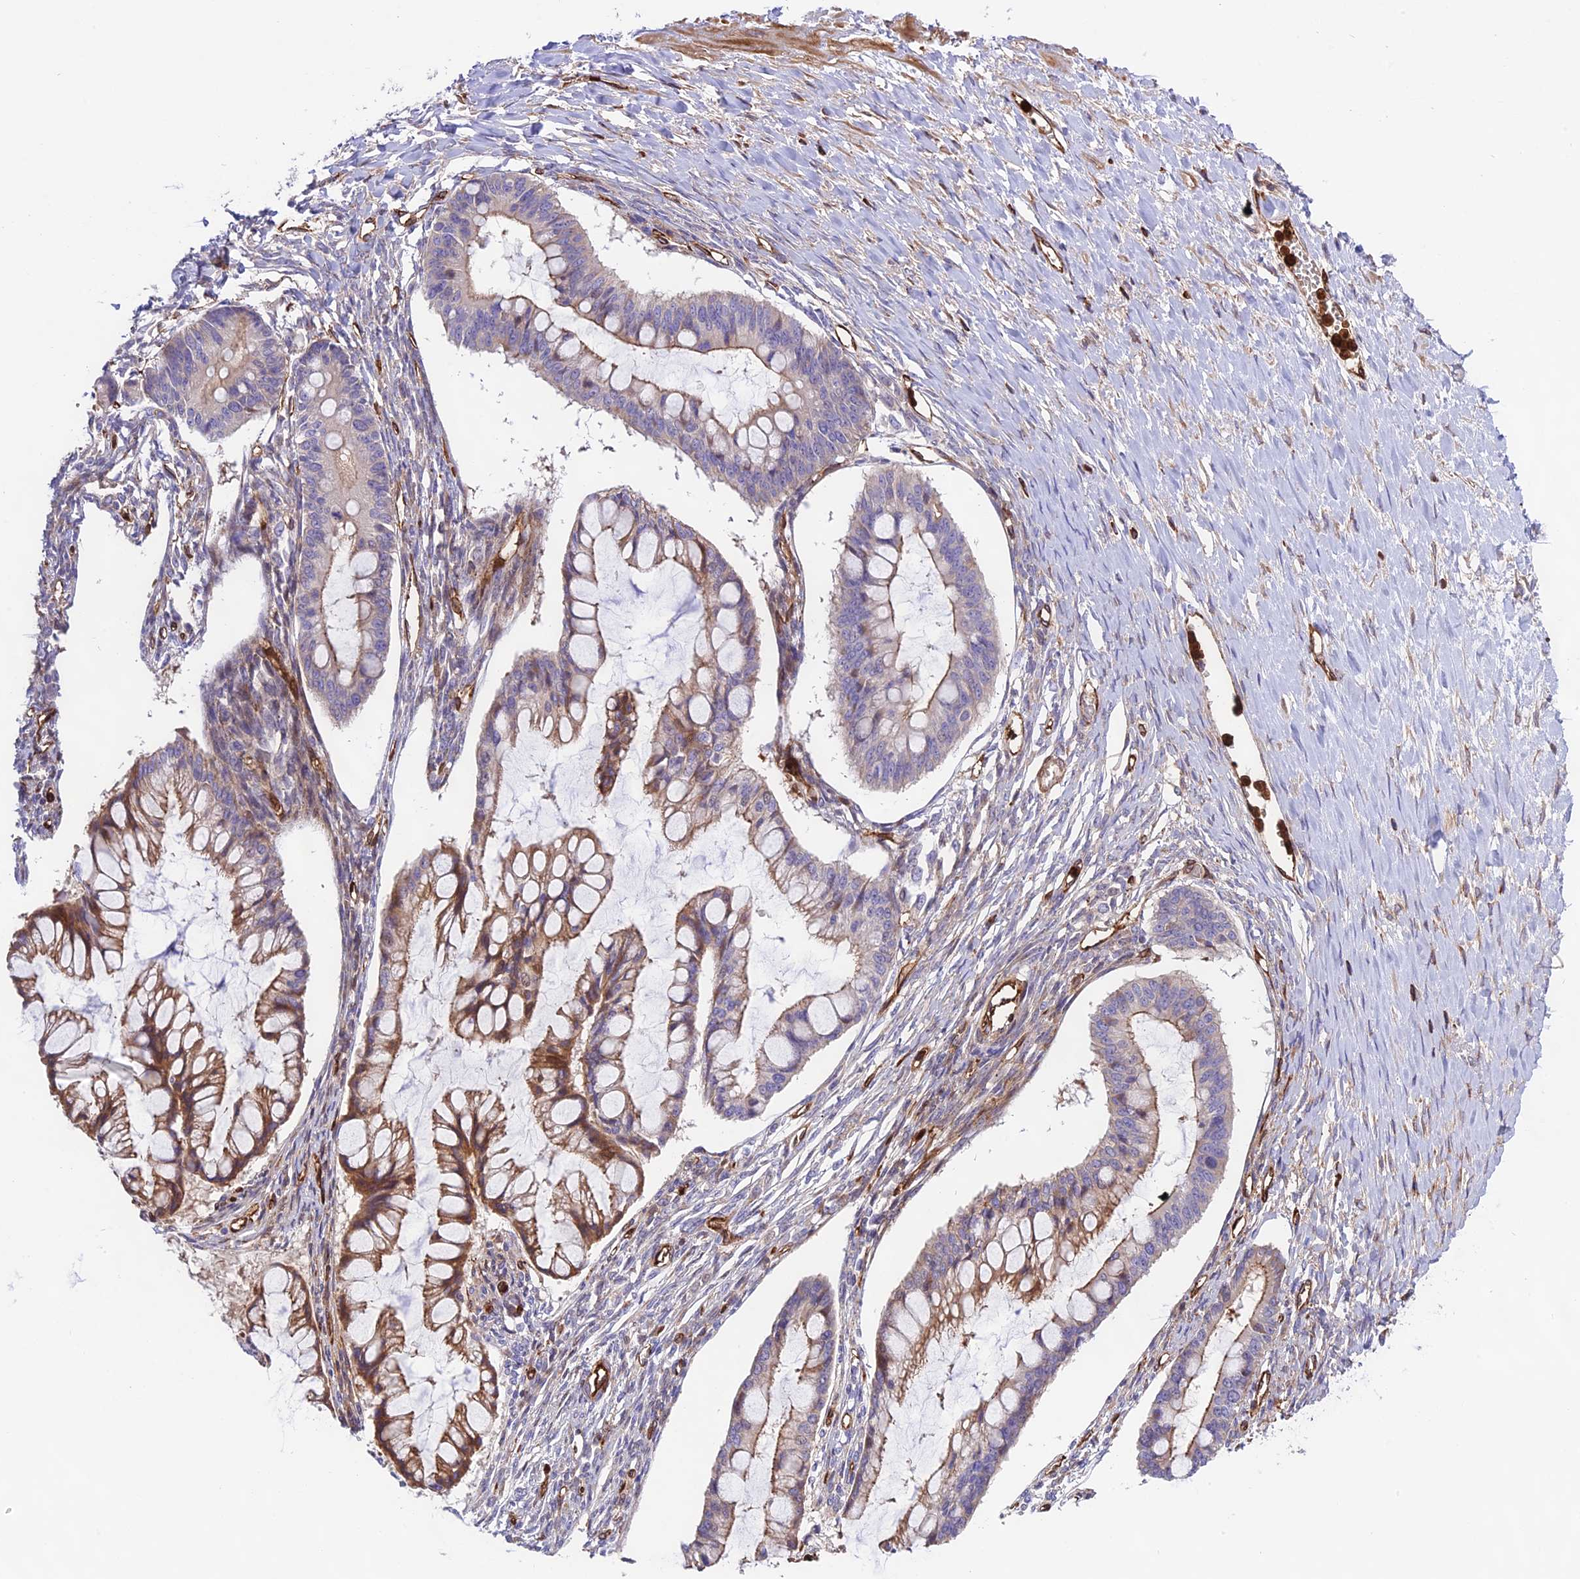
{"staining": {"intensity": "moderate", "quantity": "25%-75%", "location": "cytoplasmic/membranous"}, "tissue": "ovarian cancer", "cell_type": "Tumor cells", "image_type": "cancer", "snomed": [{"axis": "morphology", "description": "Cystadenocarcinoma, mucinous, NOS"}, {"axis": "topography", "description": "Ovary"}], "caption": "The immunohistochemical stain labels moderate cytoplasmic/membranous expression in tumor cells of ovarian cancer (mucinous cystadenocarcinoma) tissue.", "gene": "CD99L2", "patient": {"sex": "female", "age": 73}}